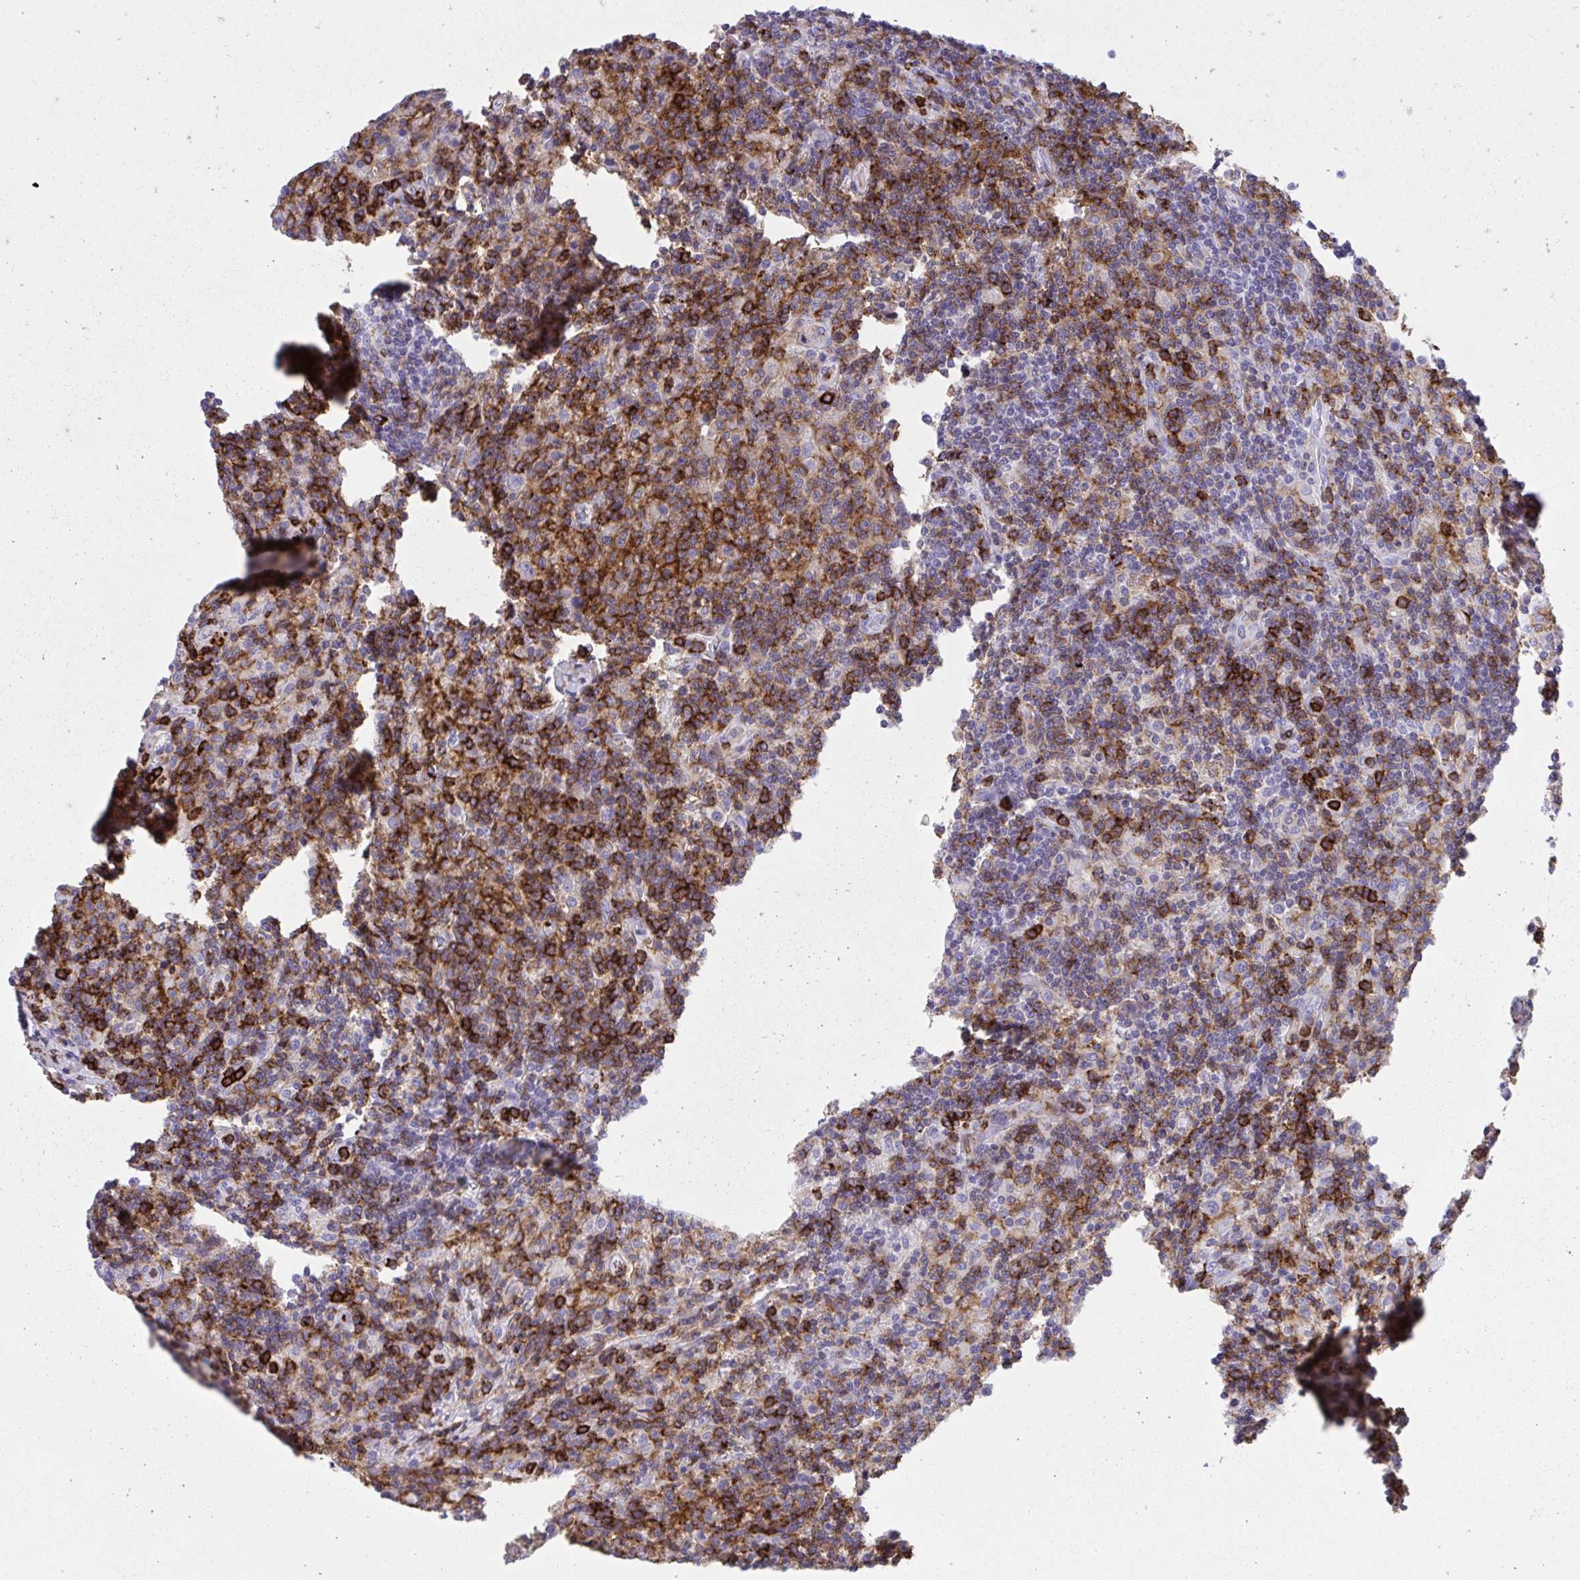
{"staining": {"intensity": "negative", "quantity": "none", "location": "none"}, "tissue": "lymphoma", "cell_type": "Tumor cells", "image_type": "cancer", "snomed": [{"axis": "morphology", "description": "Hodgkin's disease, NOS"}, {"axis": "topography", "description": "Lymph node"}], "caption": "Hodgkin's disease was stained to show a protein in brown. There is no significant expression in tumor cells.", "gene": "SPN", "patient": {"sex": "male", "age": 70}}